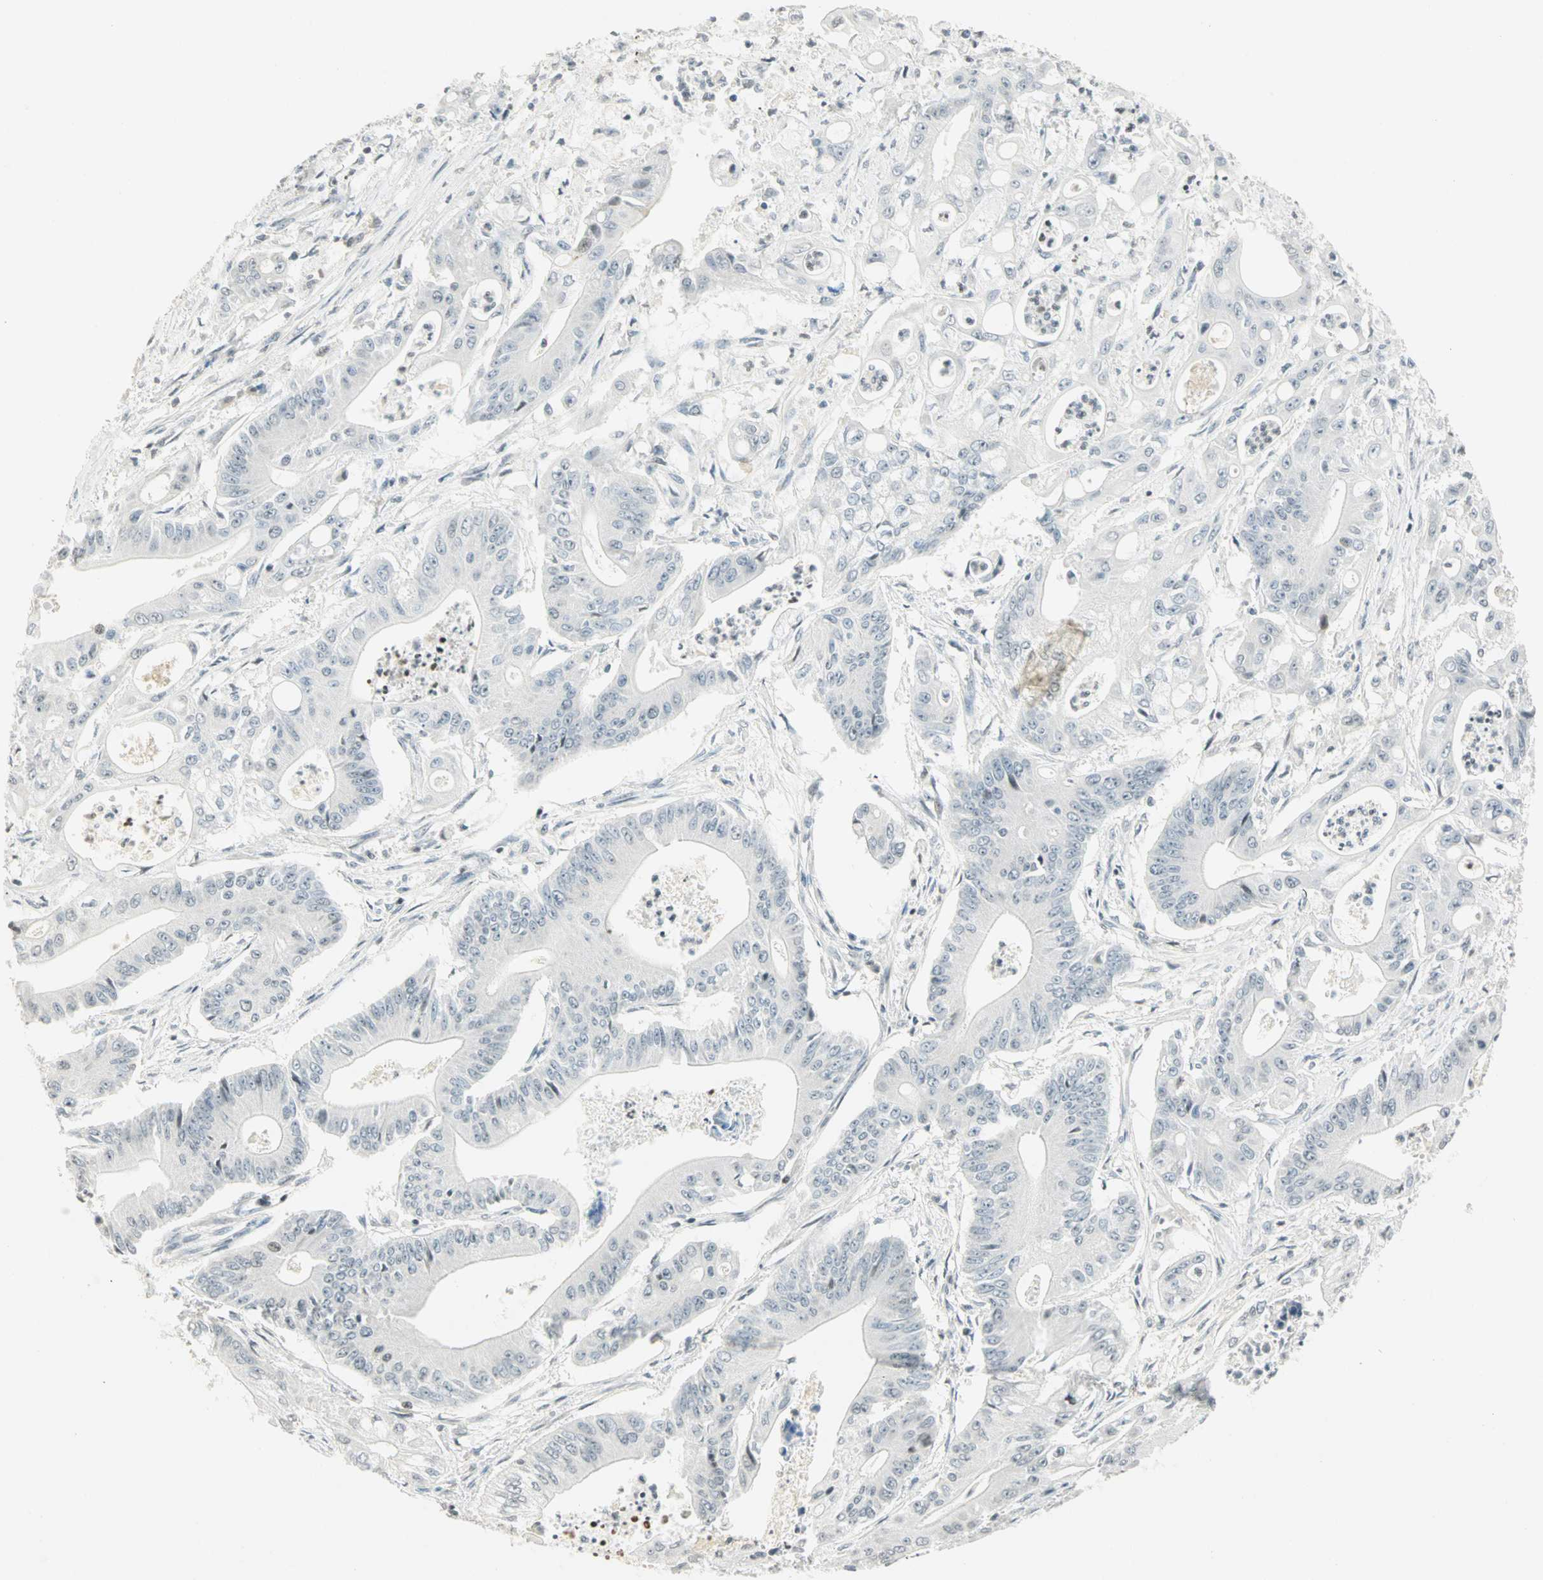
{"staining": {"intensity": "weak", "quantity": "<25%", "location": "nuclear"}, "tissue": "pancreatic cancer", "cell_type": "Tumor cells", "image_type": "cancer", "snomed": [{"axis": "morphology", "description": "Normal tissue, NOS"}, {"axis": "topography", "description": "Lymph node"}], "caption": "Immunohistochemistry image of neoplastic tissue: human pancreatic cancer stained with DAB (3,3'-diaminobenzidine) shows no significant protein staining in tumor cells.", "gene": "SMAD3", "patient": {"sex": "male", "age": 62}}